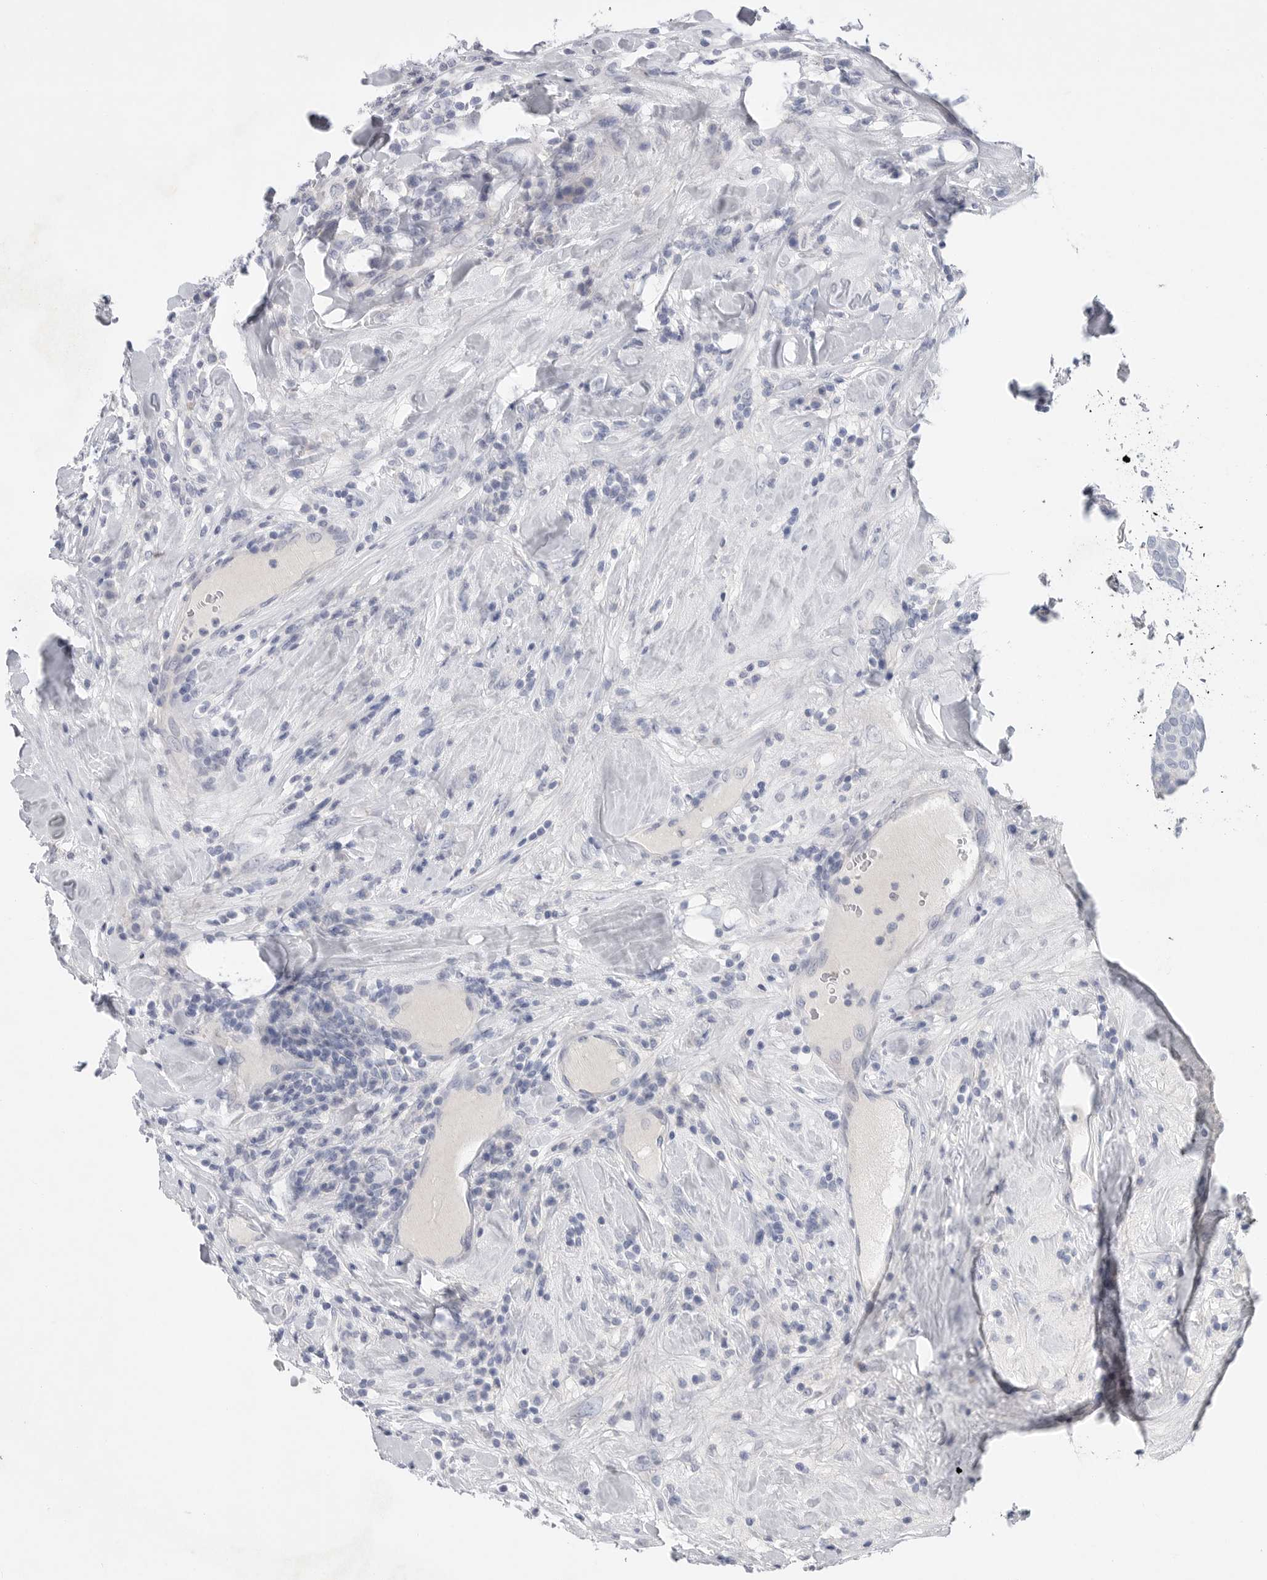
{"staining": {"intensity": "negative", "quantity": "none", "location": "none"}, "tissue": "breast cancer", "cell_type": "Tumor cells", "image_type": "cancer", "snomed": [{"axis": "morphology", "description": "Duct carcinoma"}, {"axis": "topography", "description": "Breast"}], "caption": "Breast cancer stained for a protein using immunohistochemistry displays no staining tumor cells.", "gene": "CAMK2B", "patient": {"sex": "female", "age": 37}}